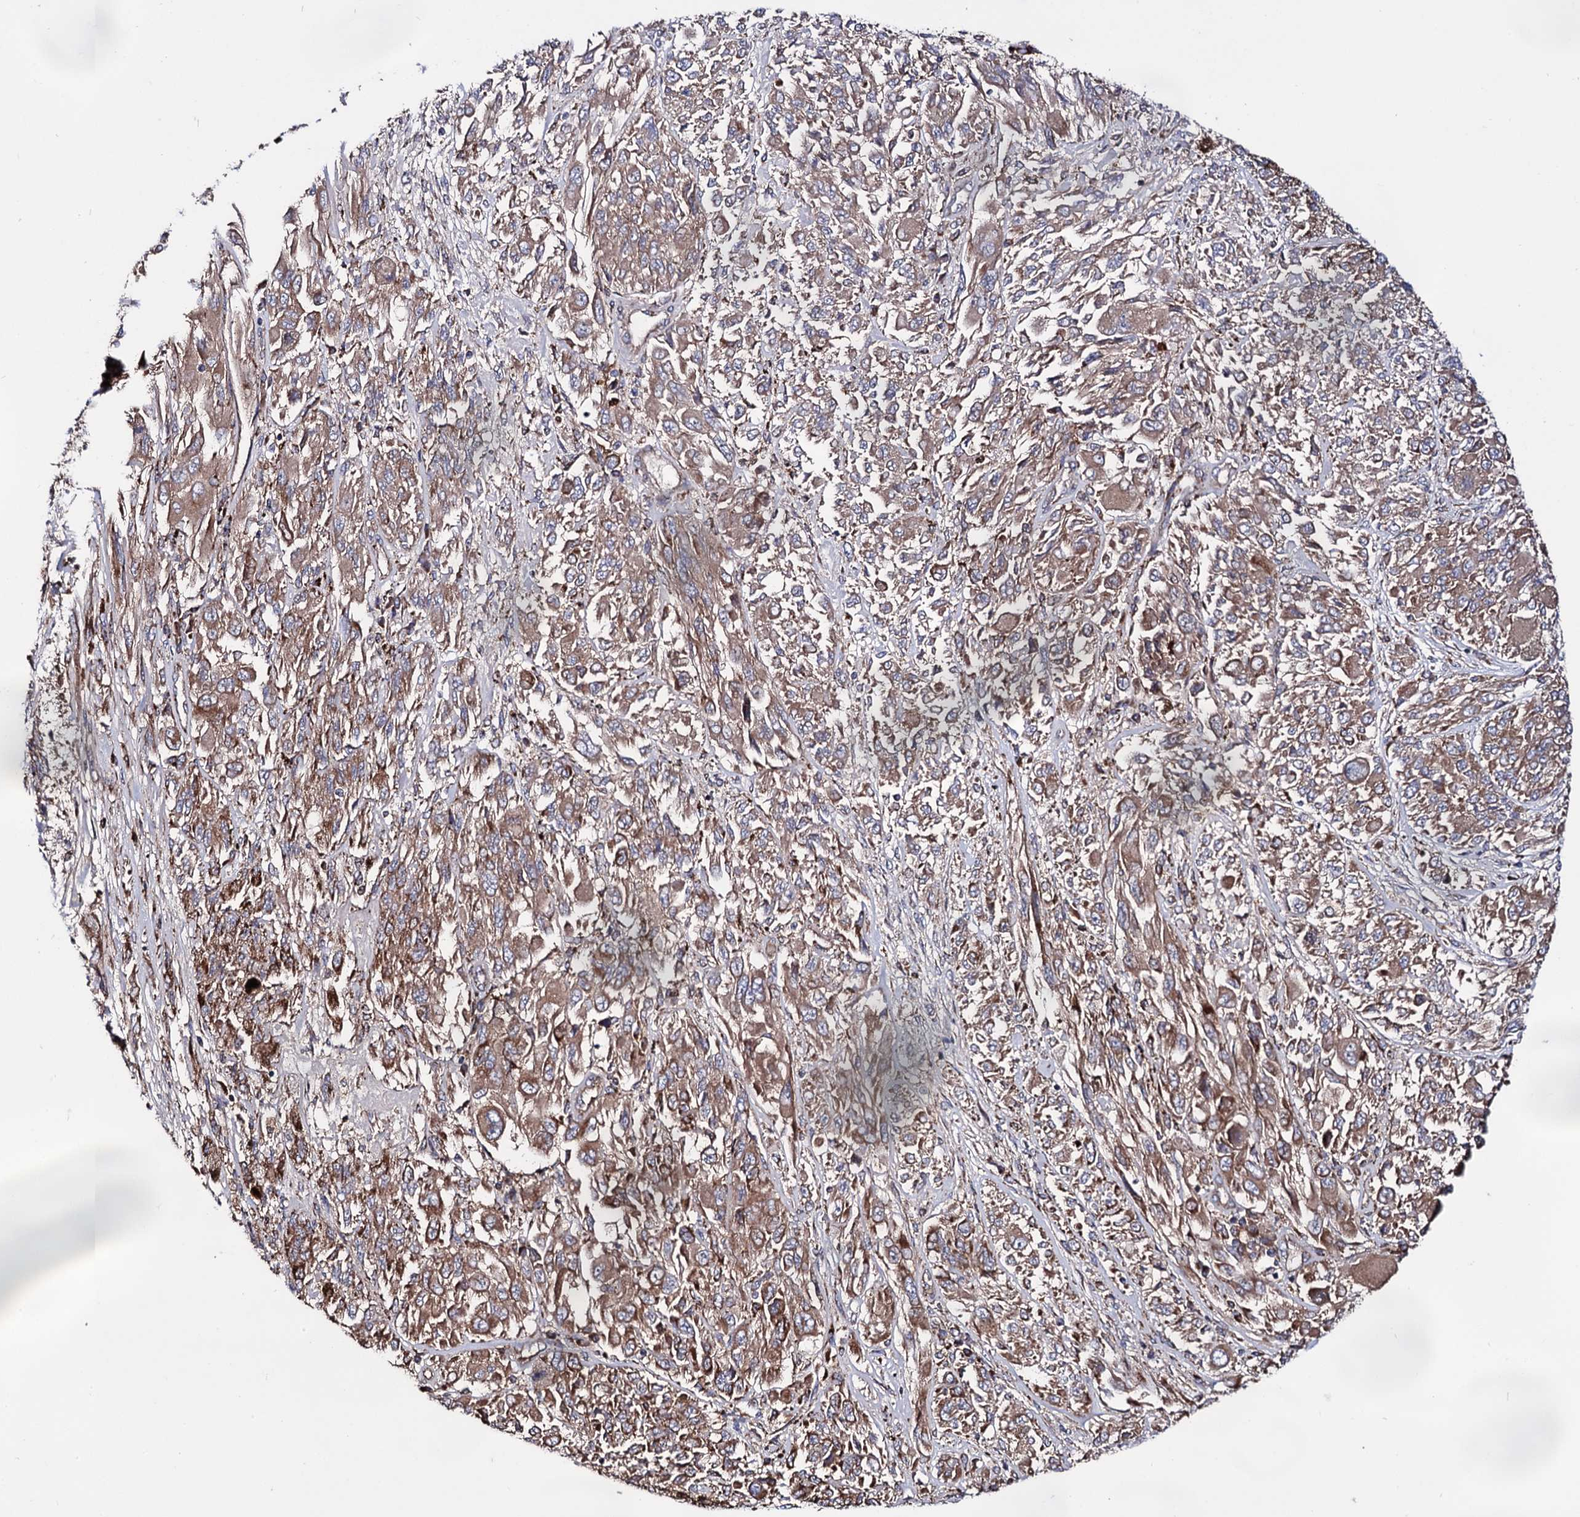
{"staining": {"intensity": "moderate", "quantity": ">75%", "location": "cytoplasmic/membranous"}, "tissue": "melanoma", "cell_type": "Tumor cells", "image_type": "cancer", "snomed": [{"axis": "morphology", "description": "Malignant melanoma, NOS"}, {"axis": "topography", "description": "Skin"}], "caption": "Malignant melanoma was stained to show a protein in brown. There is medium levels of moderate cytoplasmic/membranous staining in approximately >75% of tumor cells.", "gene": "IQCH", "patient": {"sex": "female", "age": 91}}